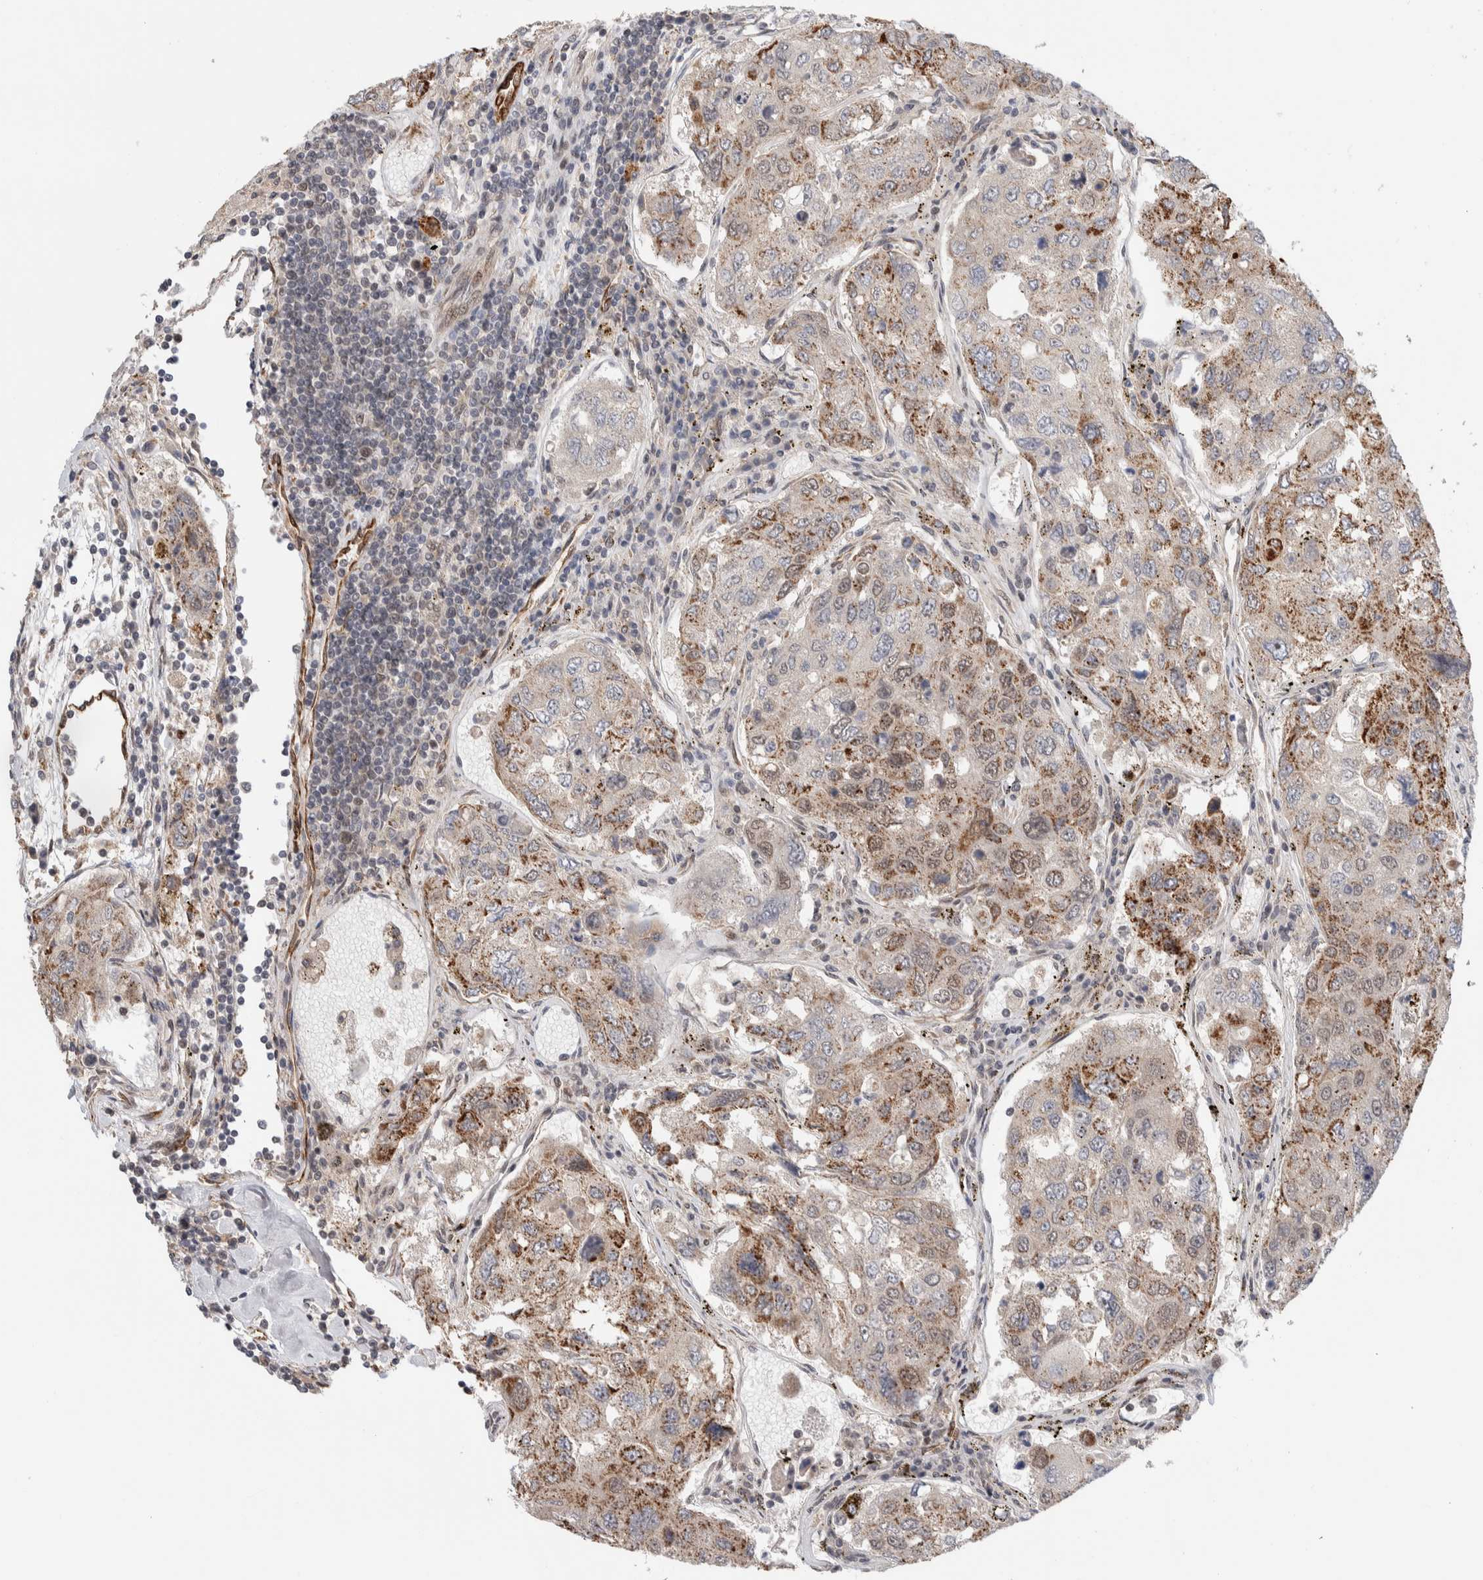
{"staining": {"intensity": "moderate", "quantity": ">75%", "location": "cytoplasmic/membranous"}, "tissue": "urothelial cancer", "cell_type": "Tumor cells", "image_type": "cancer", "snomed": [{"axis": "morphology", "description": "Urothelial carcinoma, High grade"}, {"axis": "topography", "description": "Lymph node"}, {"axis": "topography", "description": "Urinary bladder"}], "caption": "A brown stain labels moderate cytoplasmic/membranous positivity of a protein in human high-grade urothelial carcinoma tumor cells. (DAB IHC, brown staining for protein, blue staining for nuclei).", "gene": "TNRC18", "patient": {"sex": "male", "age": 51}}